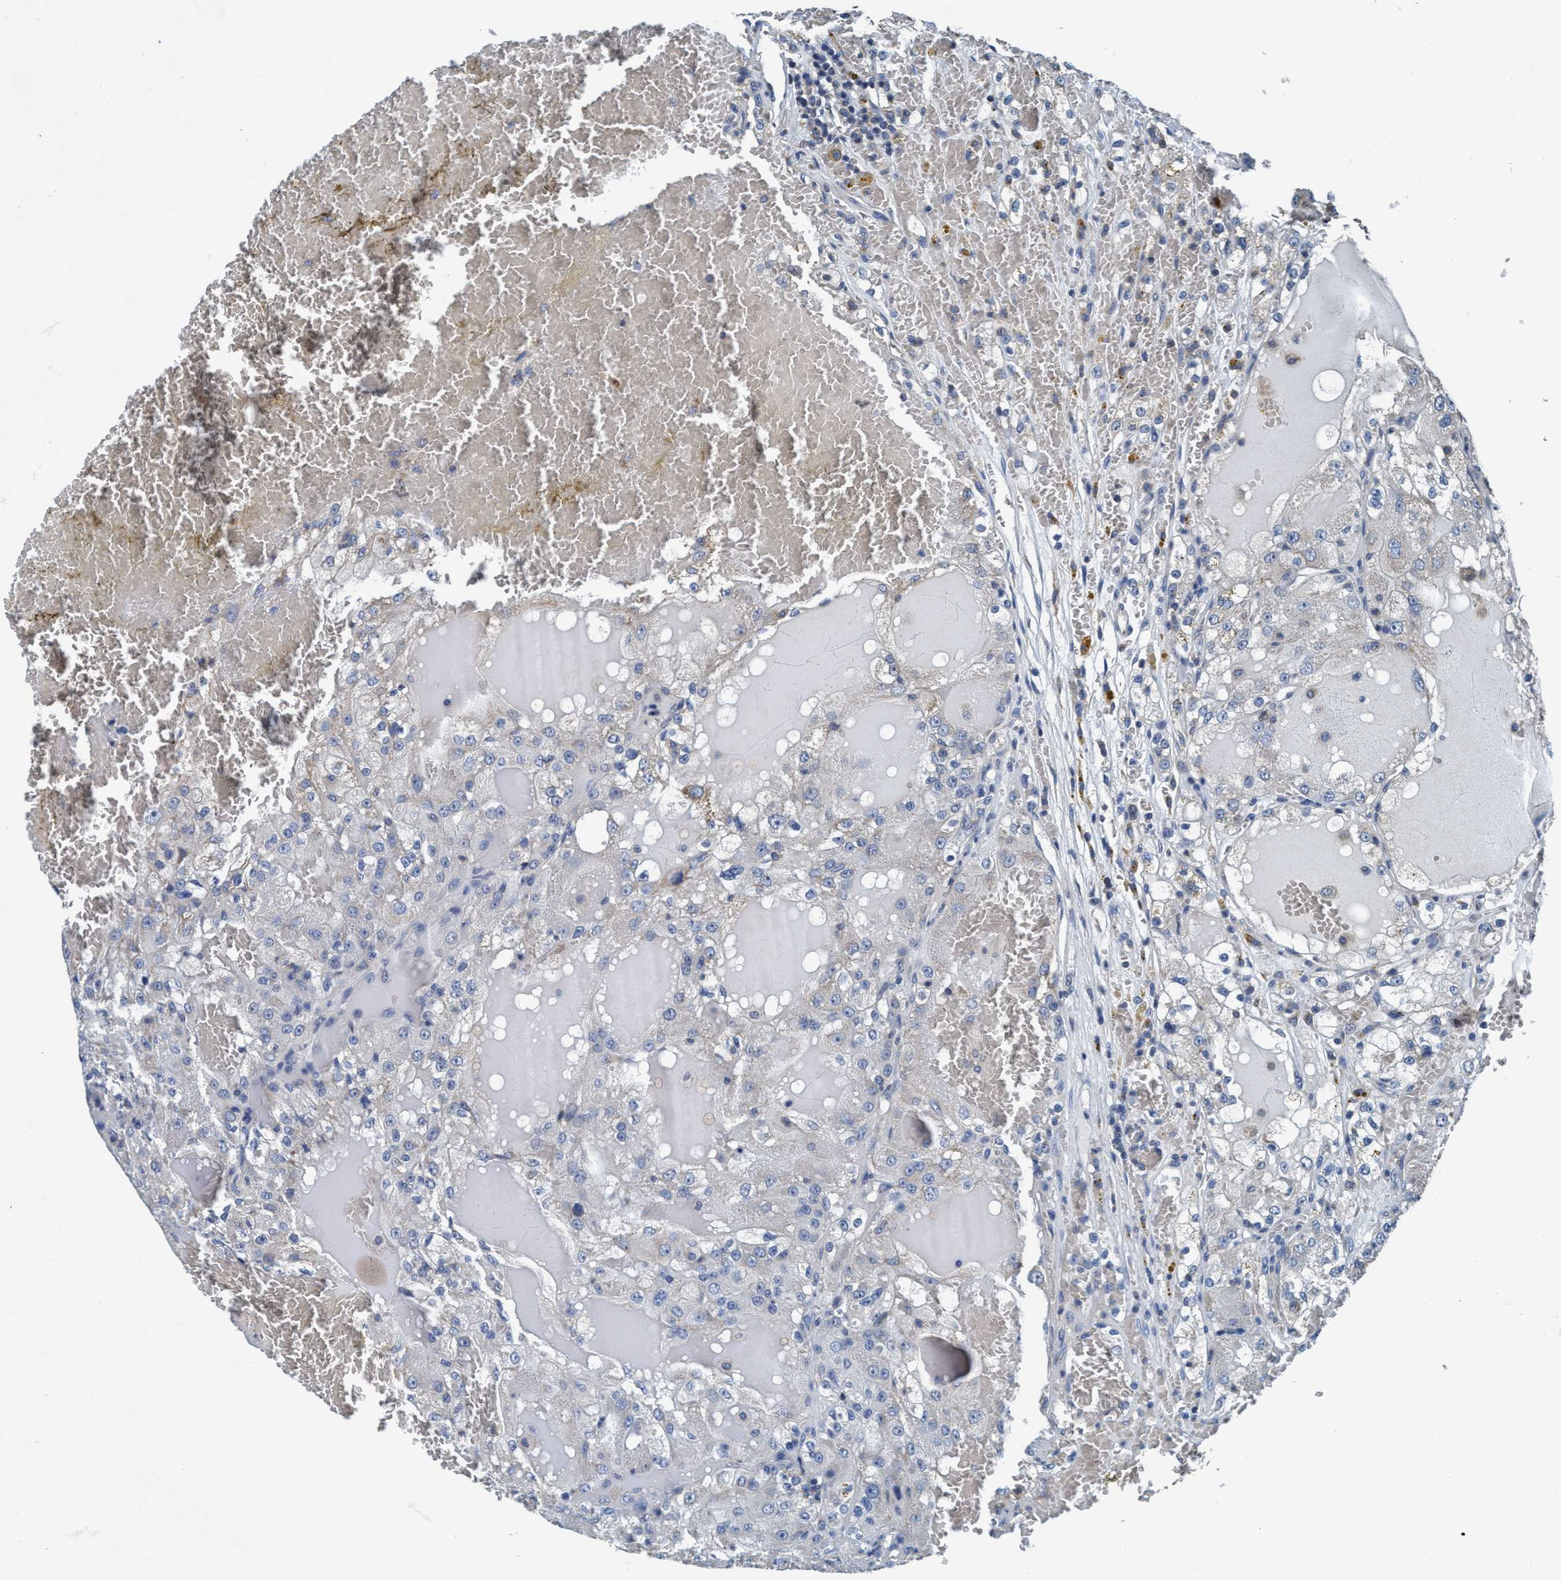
{"staining": {"intensity": "negative", "quantity": "none", "location": "none"}, "tissue": "renal cancer", "cell_type": "Tumor cells", "image_type": "cancer", "snomed": [{"axis": "morphology", "description": "Normal tissue, NOS"}, {"axis": "morphology", "description": "Adenocarcinoma, NOS"}, {"axis": "topography", "description": "Kidney"}], "caption": "Immunohistochemistry (IHC) of renal adenocarcinoma shows no staining in tumor cells. (Immunohistochemistry, brightfield microscopy, high magnification).", "gene": "ANKFN1", "patient": {"sex": "male", "age": 61}}